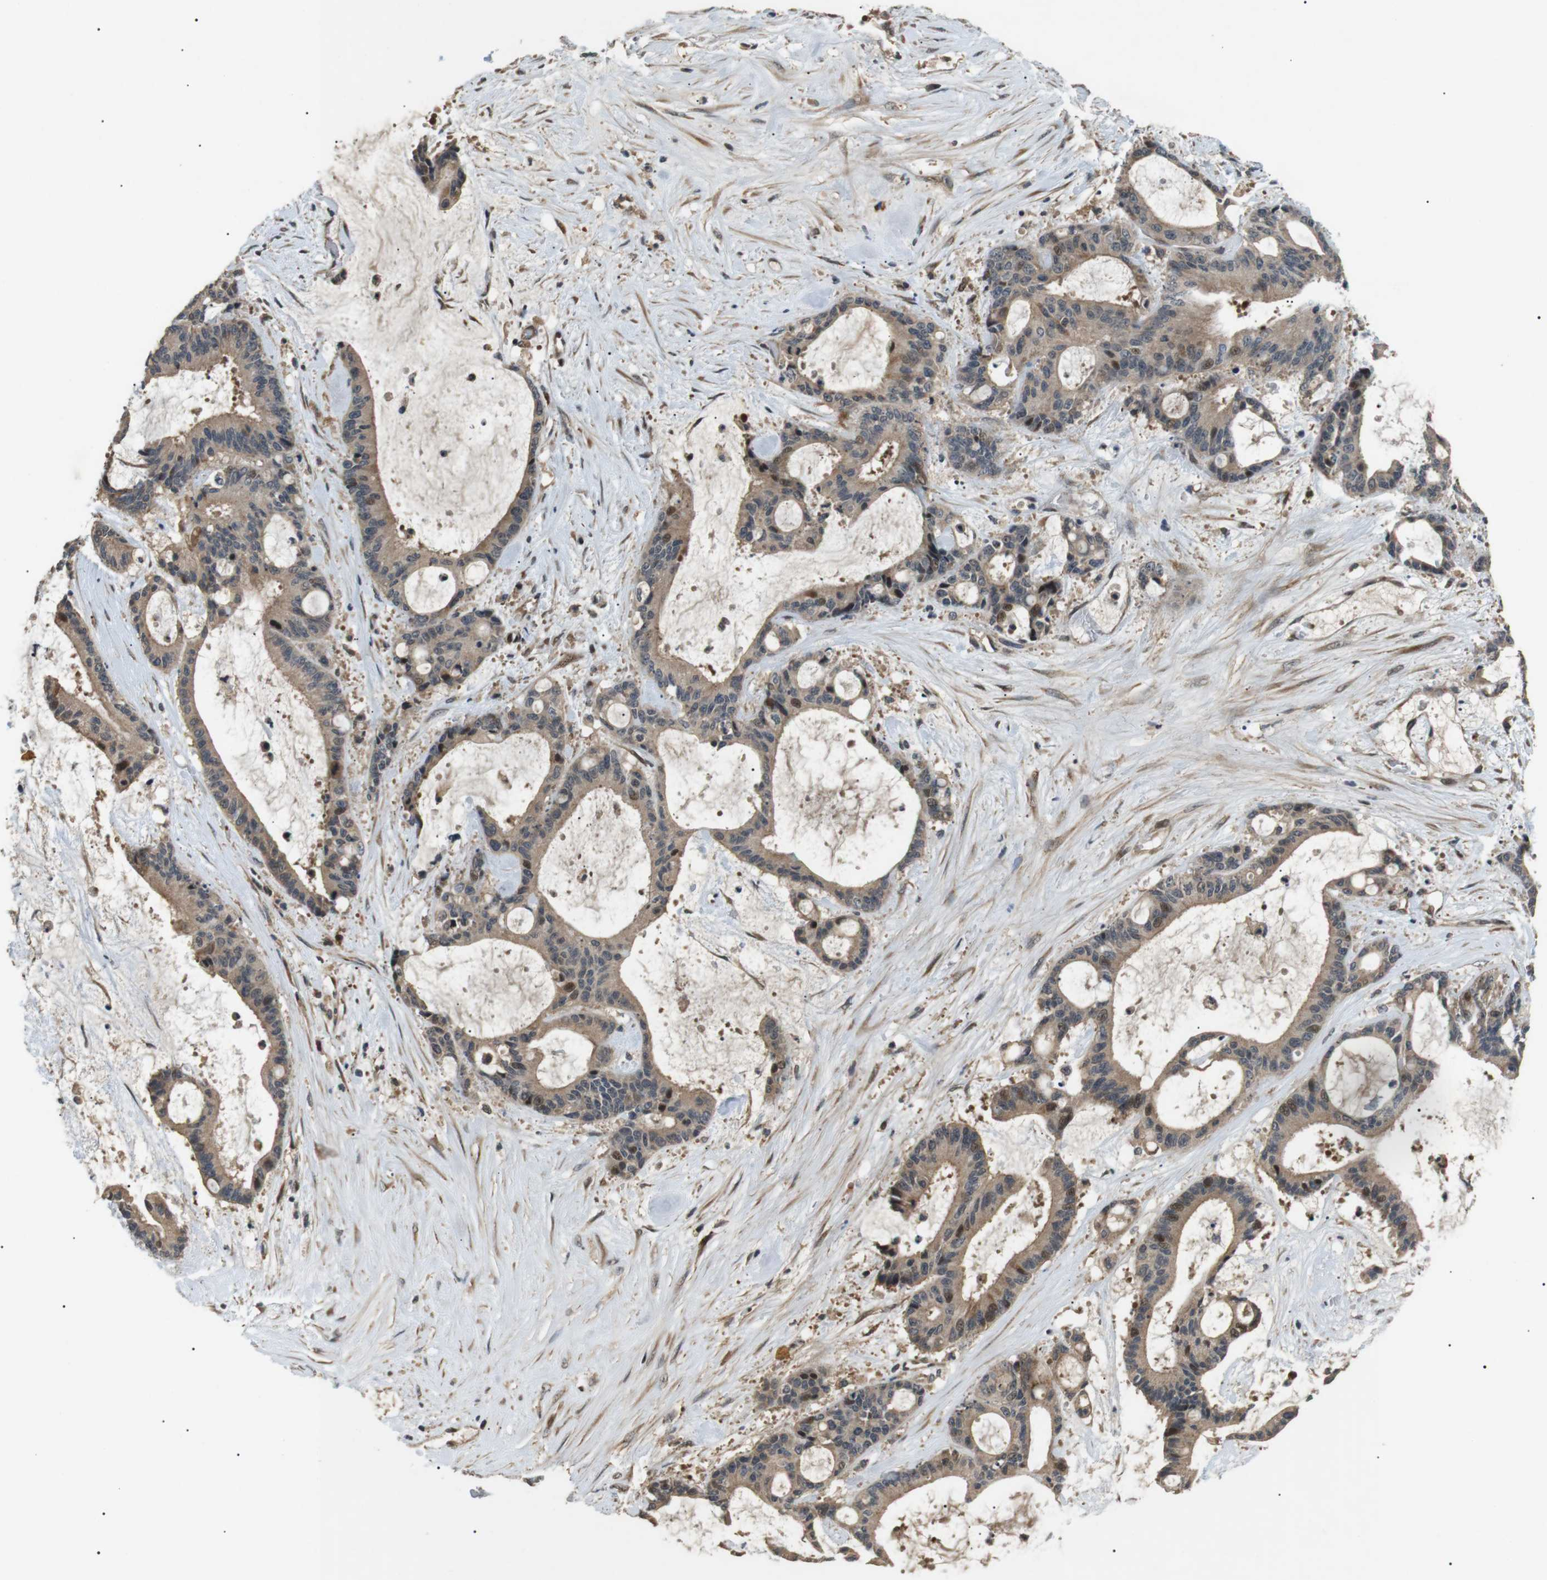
{"staining": {"intensity": "weak", "quantity": ">75%", "location": "cytoplasmic/membranous"}, "tissue": "liver cancer", "cell_type": "Tumor cells", "image_type": "cancer", "snomed": [{"axis": "morphology", "description": "Cholangiocarcinoma"}, {"axis": "topography", "description": "Liver"}], "caption": "An image of human liver cholangiocarcinoma stained for a protein displays weak cytoplasmic/membranous brown staining in tumor cells.", "gene": "HSPA13", "patient": {"sex": "female", "age": 73}}